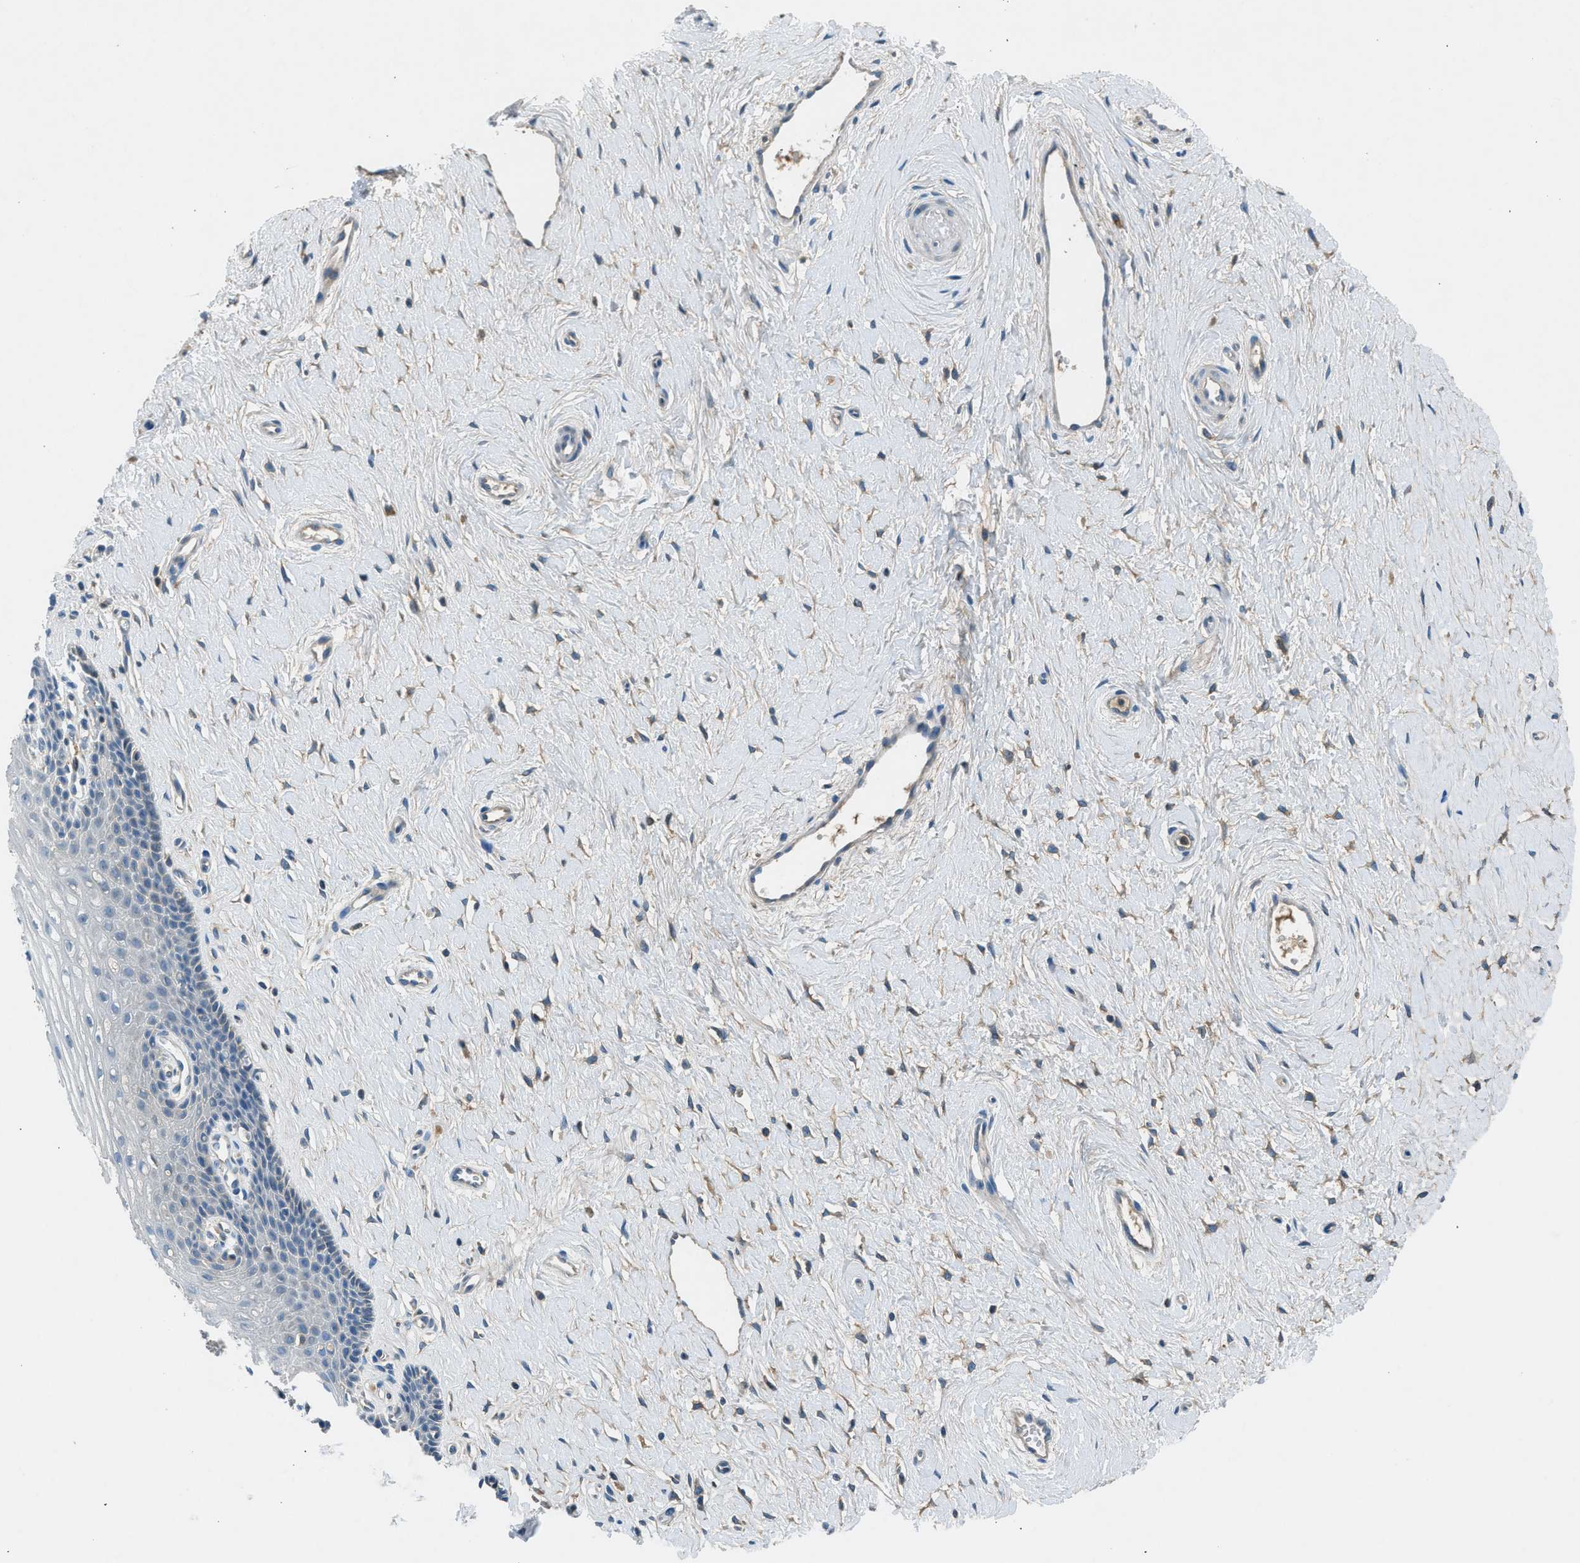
{"staining": {"intensity": "negative", "quantity": "none", "location": "none"}, "tissue": "cervix", "cell_type": "Squamous epithelial cells", "image_type": "normal", "snomed": [{"axis": "morphology", "description": "Normal tissue, NOS"}, {"axis": "topography", "description": "Cervix"}], "caption": "IHC of unremarkable human cervix demonstrates no staining in squamous epithelial cells.", "gene": "BMP1", "patient": {"sex": "female", "age": 39}}